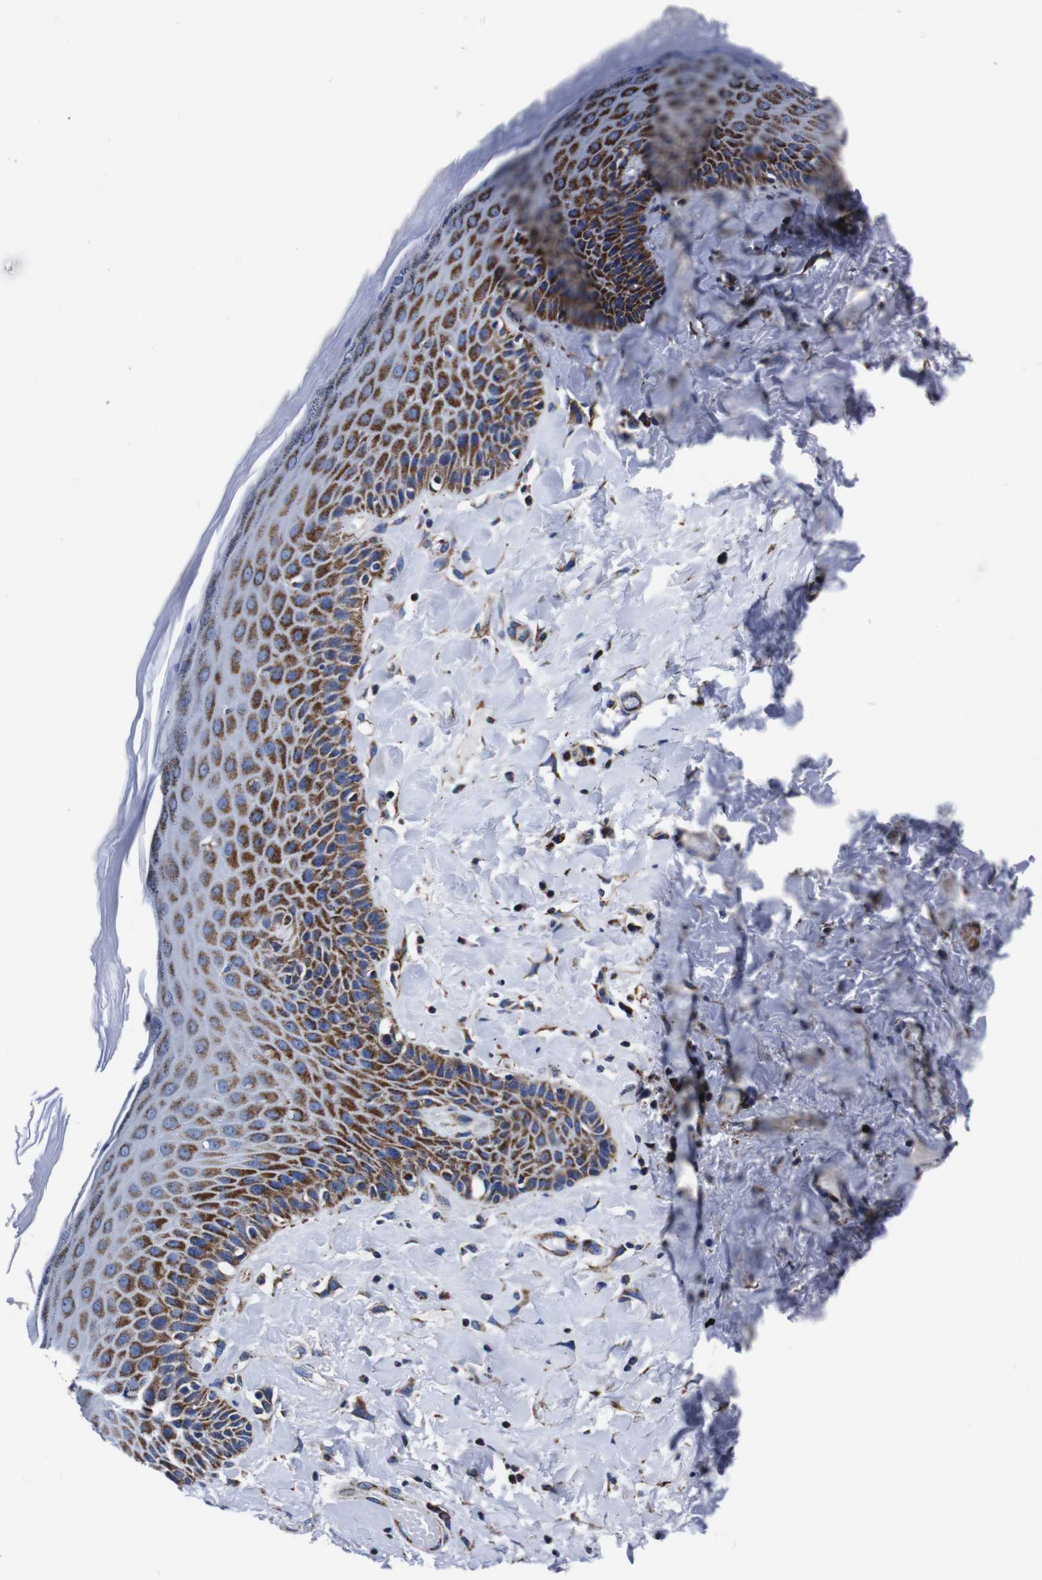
{"staining": {"intensity": "moderate", "quantity": "25%-75%", "location": "cytoplasmic/membranous"}, "tissue": "skin", "cell_type": "Epidermal cells", "image_type": "normal", "snomed": [{"axis": "morphology", "description": "Normal tissue, NOS"}, {"axis": "topography", "description": "Anal"}], "caption": "High-magnification brightfield microscopy of normal skin stained with DAB (brown) and counterstained with hematoxylin (blue). epidermal cells exhibit moderate cytoplasmic/membranous expression is seen in approximately25%-75% of cells.", "gene": "FKBP9", "patient": {"sex": "male", "age": 69}}